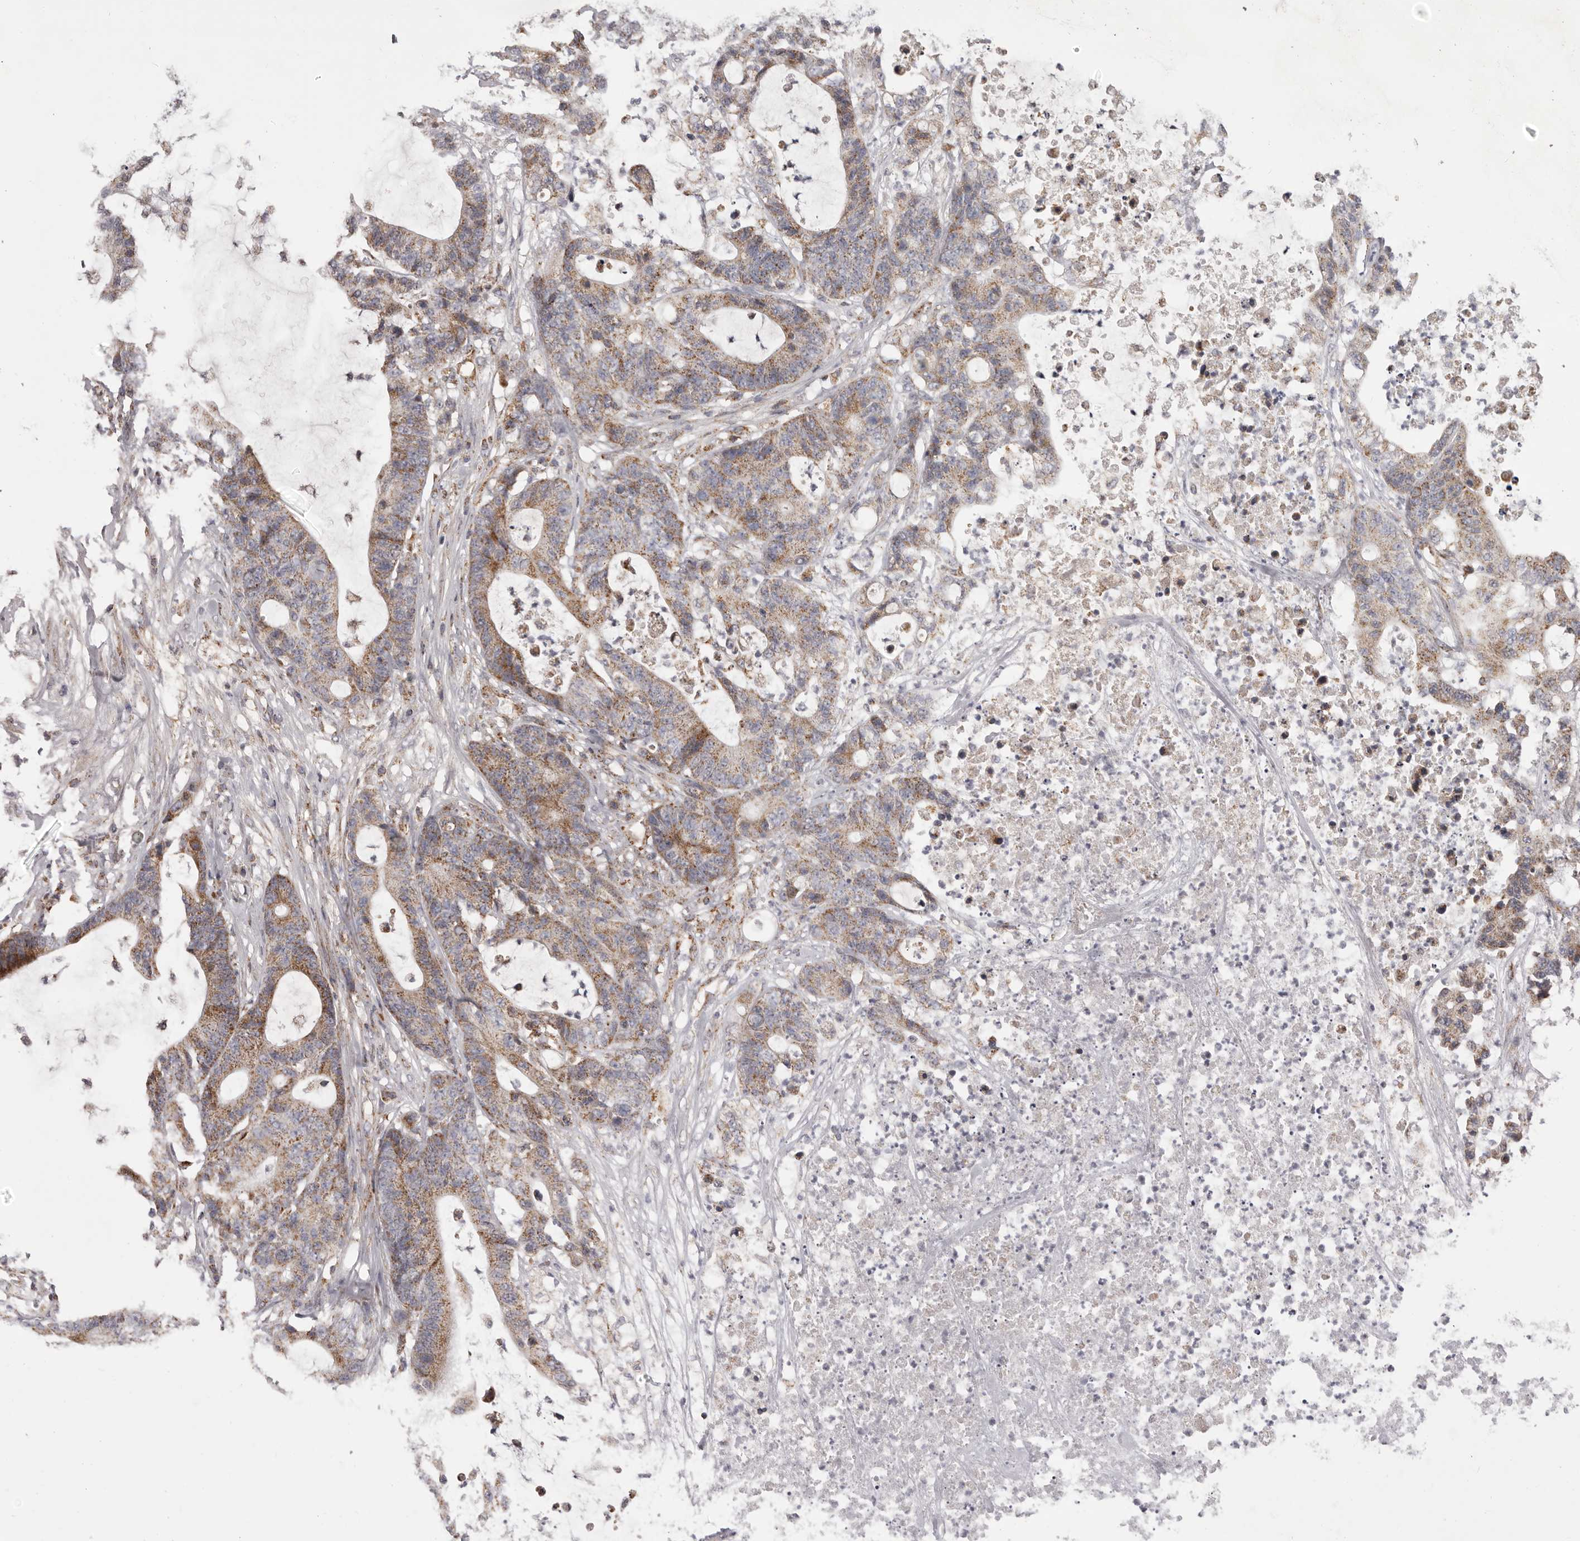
{"staining": {"intensity": "moderate", "quantity": ">75%", "location": "cytoplasmic/membranous"}, "tissue": "colorectal cancer", "cell_type": "Tumor cells", "image_type": "cancer", "snomed": [{"axis": "morphology", "description": "Adenocarcinoma, NOS"}, {"axis": "topography", "description": "Colon"}], "caption": "An image of human colorectal cancer stained for a protein exhibits moderate cytoplasmic/membranous brown staining in tumor cells.", "gene": "CHRM2", "patient": {"sex": "female", "age": 84}}